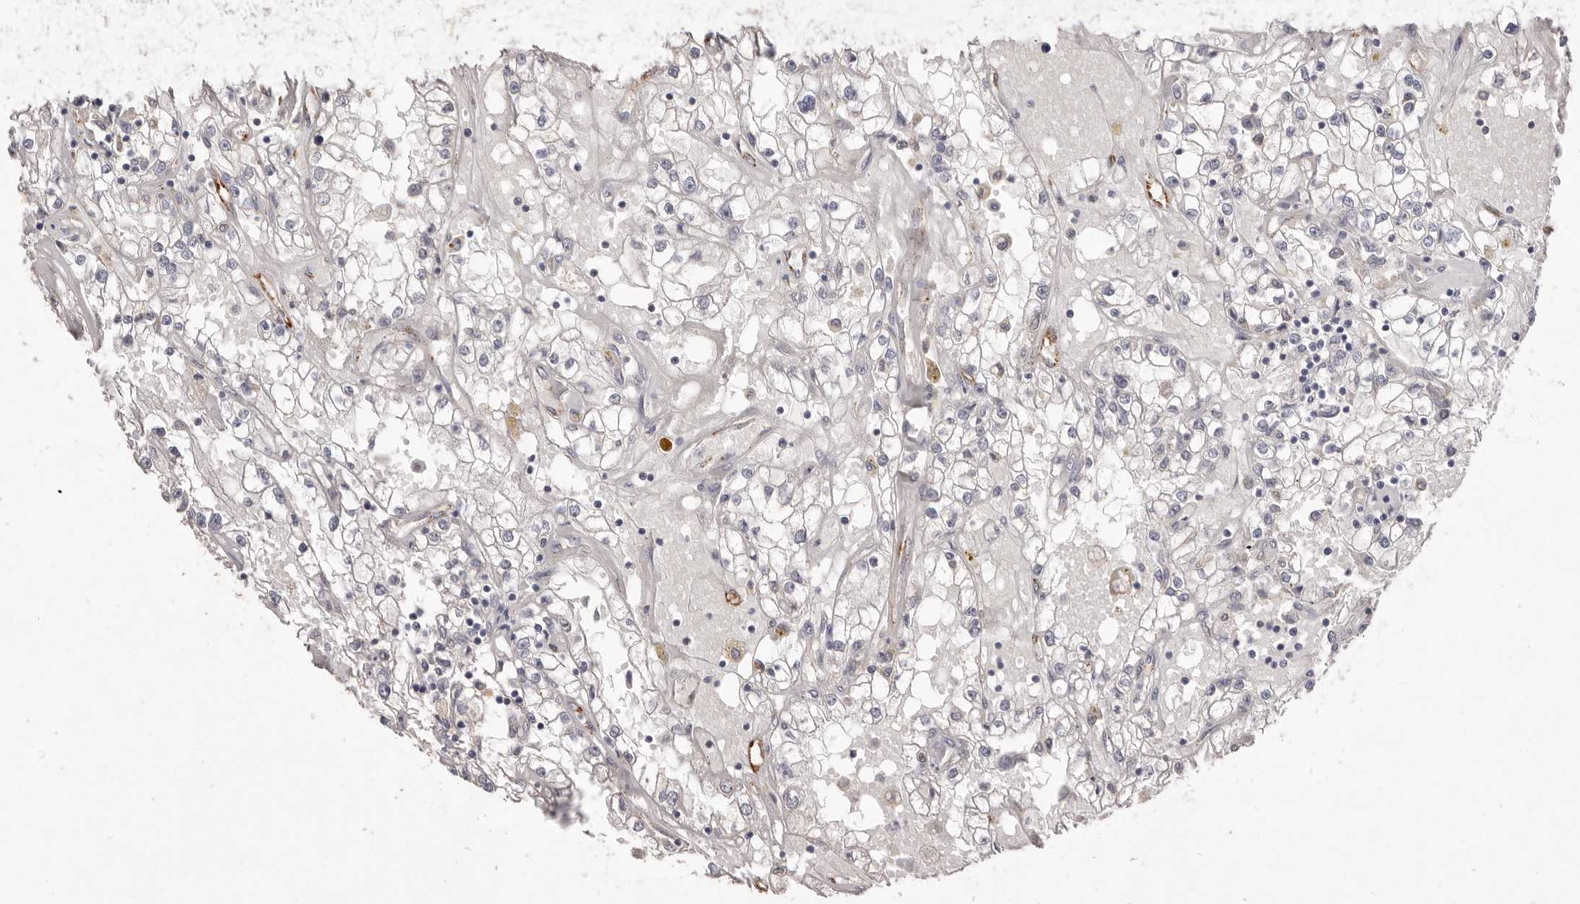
{"staining": {"intensity": "negative", "quantity": "none", "location": "none"}, "tissue": "renal cancer", "cell_type": "Tumor cells", "image_type": "cancer", "snomed": [{"axis": "morphology", "description": "Adenocarcinoma, NOS"}, {"axis": "topography", "description": "Kidney"}], "caption": "An immunohistochemistry (IHC) photomicrograph of renal cancer (adenocarcinoma) is shown. There is no staining in tumor cells of renal cancer (adenocarcinoma).", "gene": "ZYG11B", "patient": {"sex": "male", "age": 56}}